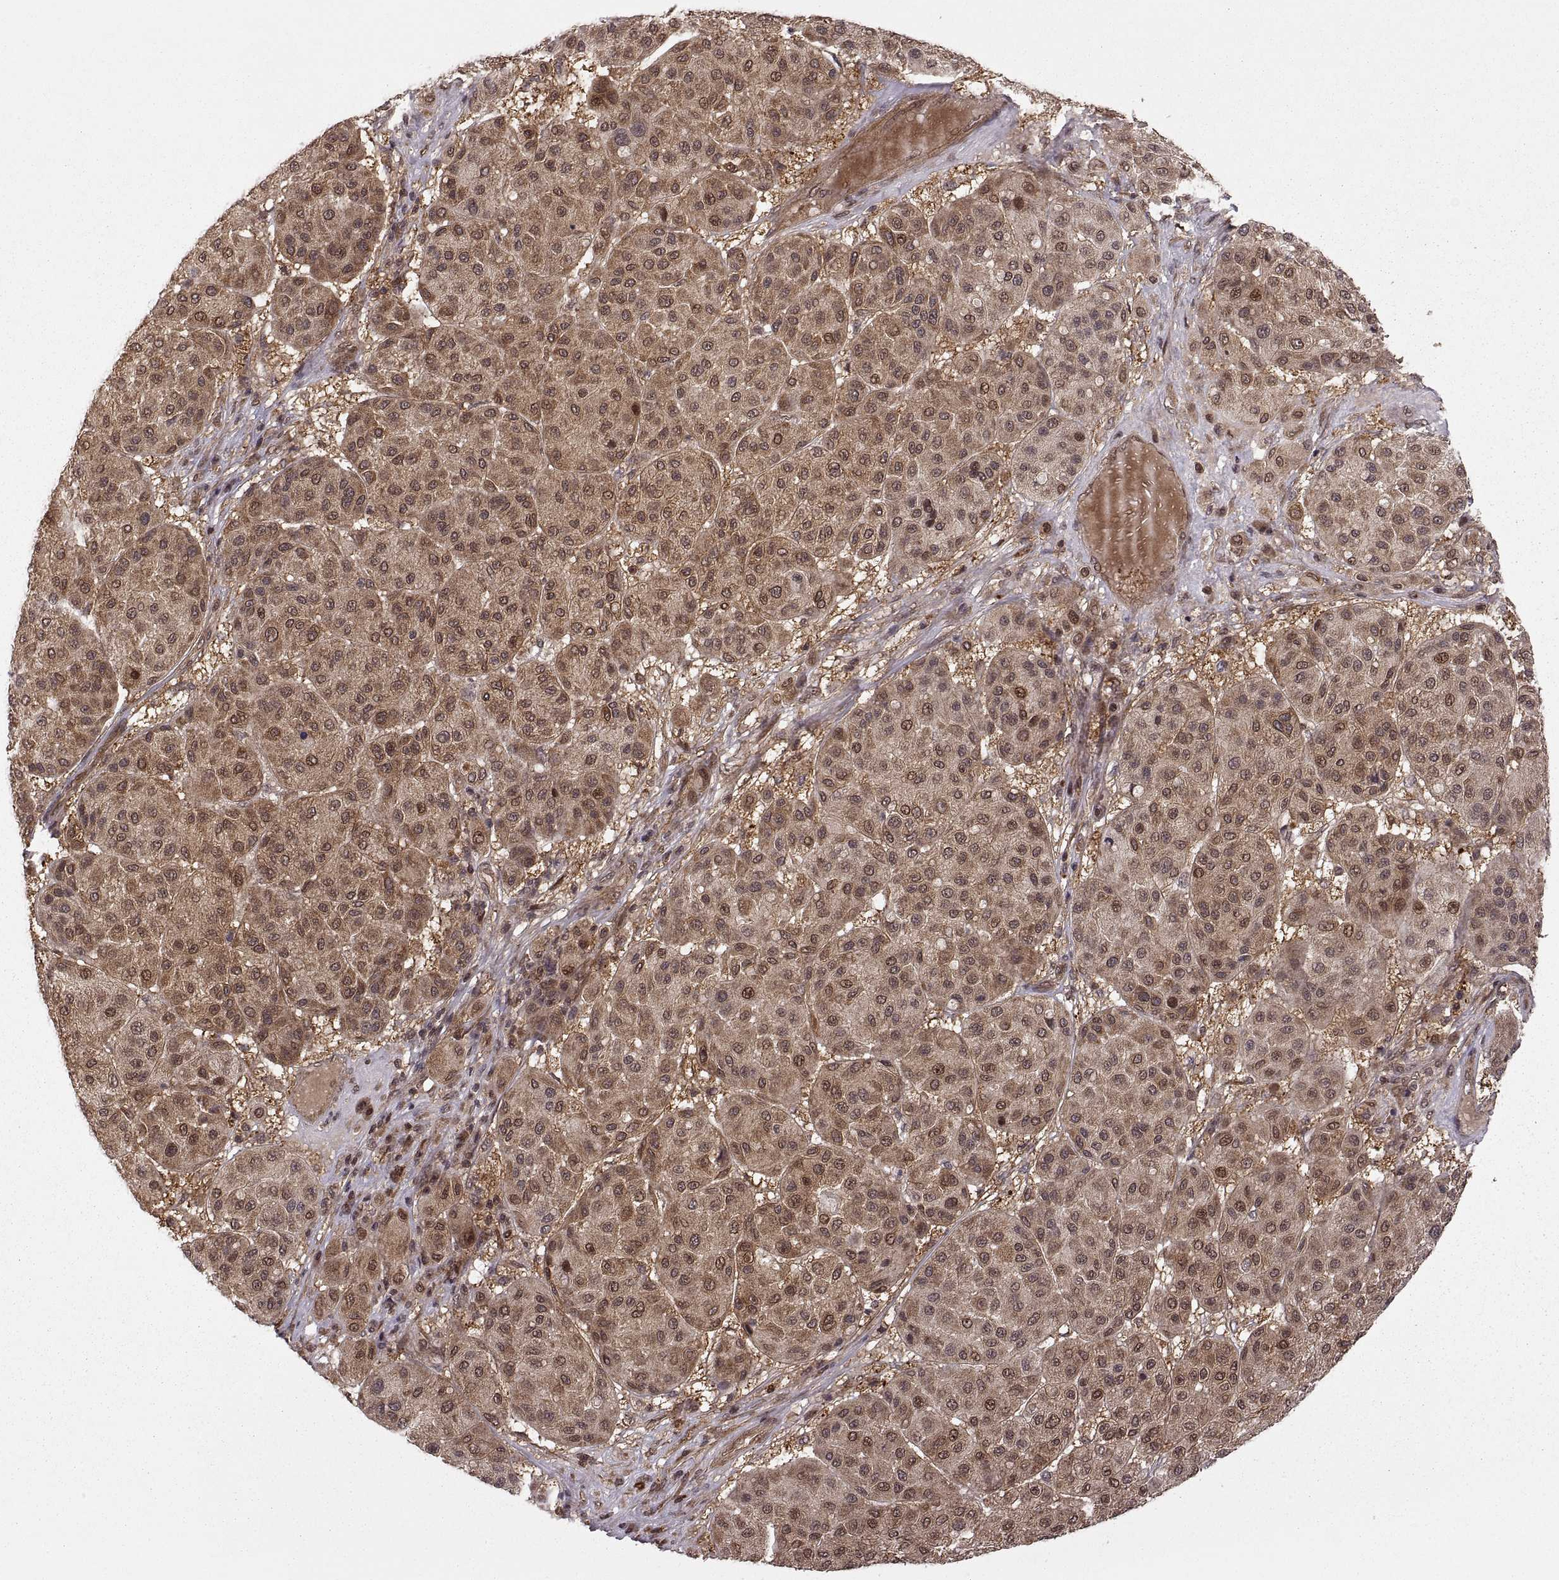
{"staining": {"intensity": "moderate", "quantity": ">75%", "location": "cytoplasmic/membranous"}, "tissue": "melanoma", "cell_type": "Tumor cells", "image_type": "cancer", "snomed": [{"axis": "morphology", "description": "Malignant melanoma, Metastatic site"}, {"axis": "topography", "description": "Smooth muscle"}], "caption": "This histopathology image reveals melanoma stained with IHC to label a protein in brown. The cytoplasmic/membranous of tumor cells show moderate positivity for the protein. Nuclei are counter-stained blue.", "gene": "DEDD", "patient": {"sex": "male", "age": 41}}